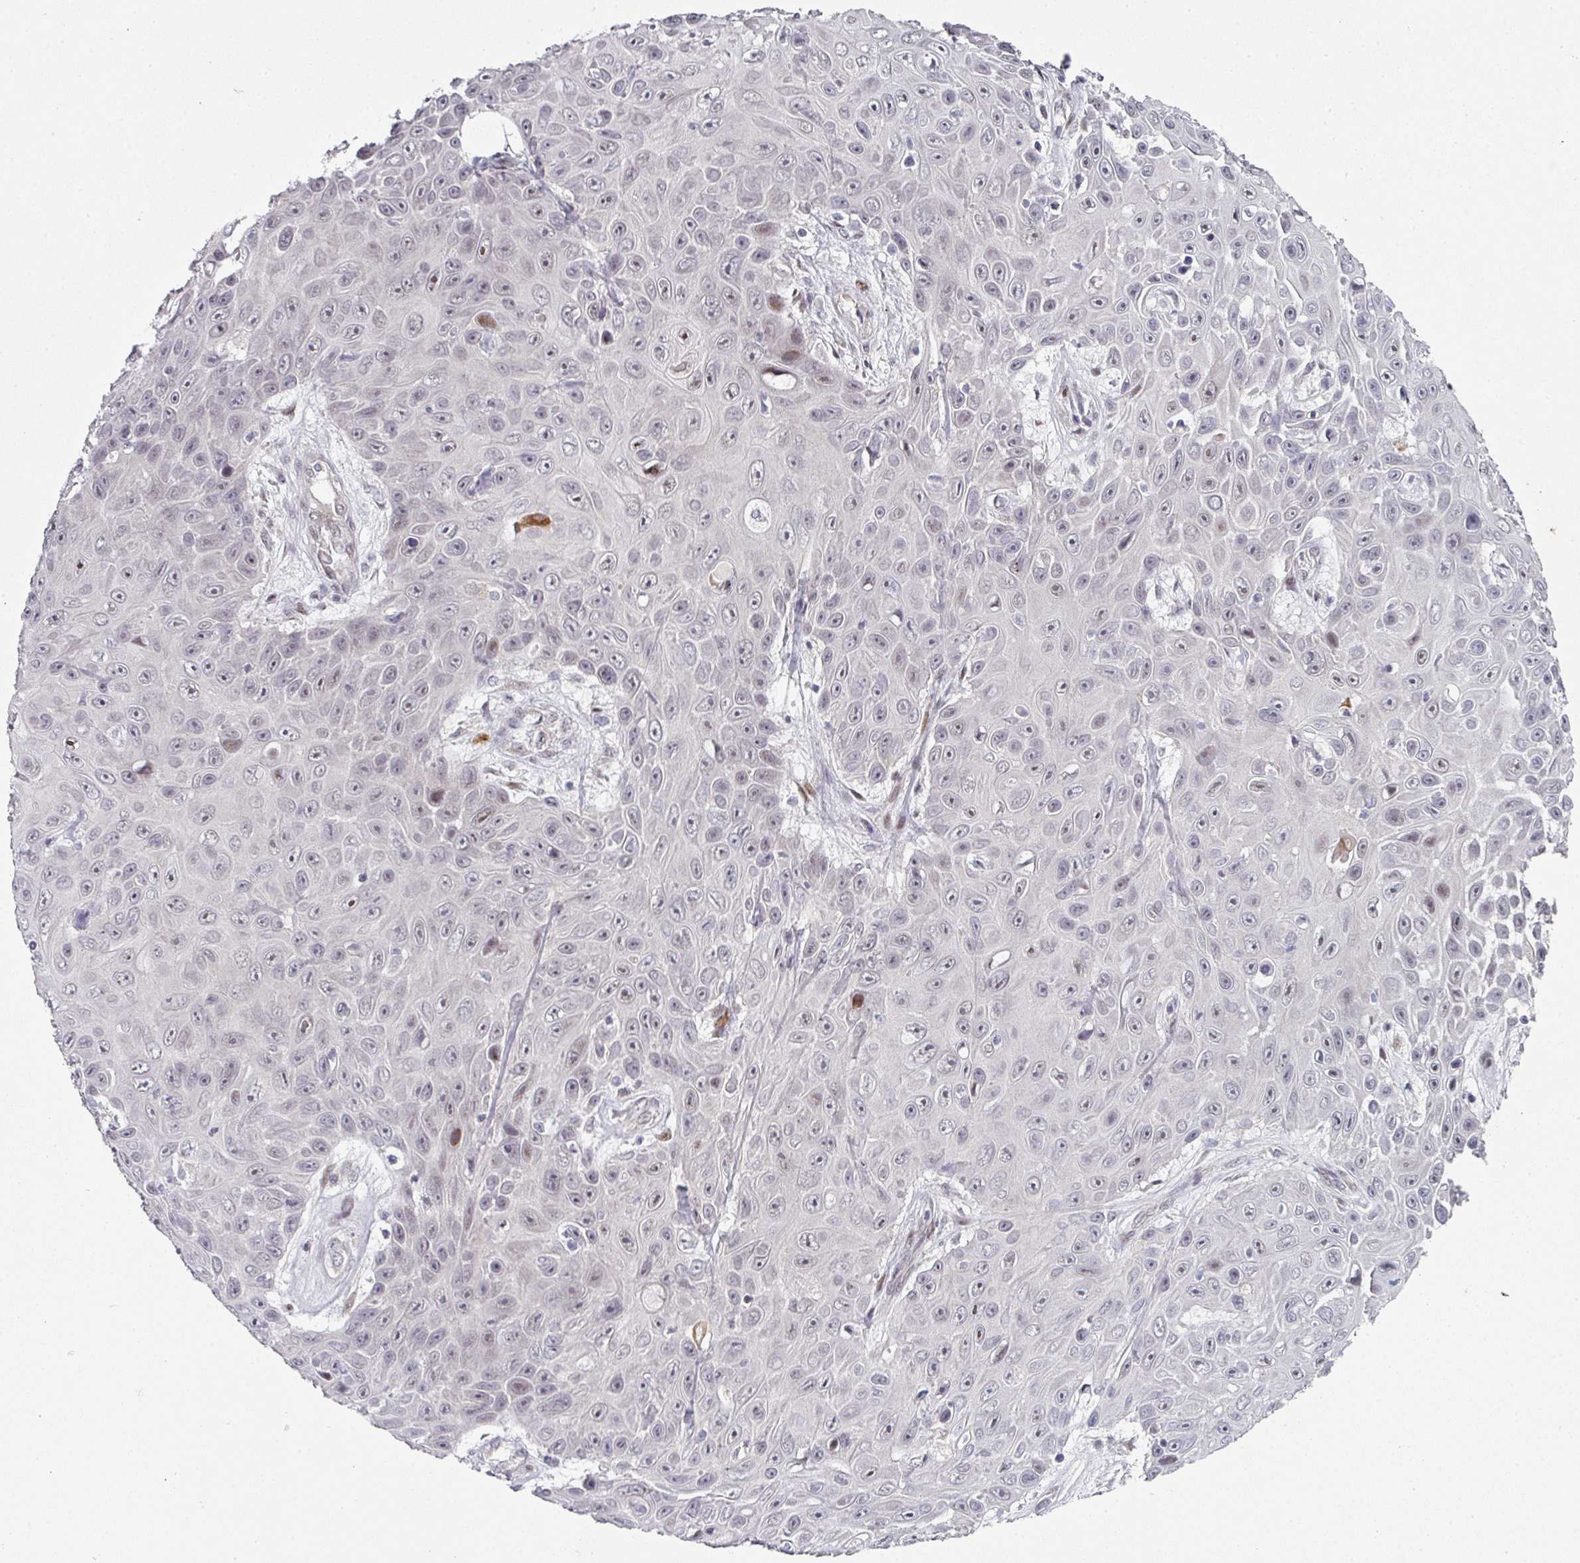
{"staining": {"intensity": "strong", "quantity": "<25%", "location": "cytoplasmic/membranous"}, "tissue": "skin cancer", "cell_type": "Tumor cells", "image_type": "cancer", "snomed": [{"axis": "morphology", "description": "Squamous cell carcinoma, NOS"}, {"axis": "topography", "description": "Skin"}], "caption": "Immunohistochemistry (IHC) (DAB (3,3'-diaminobenzidine)) staining of human skin cancer (squamous cell carcinoma) demonstrates strong cytoplasmic/membranous protein expression in approximately <25% of tumor cells.", "gene": "TMCC1", "patient": {"sex": "male", "age": 82}}